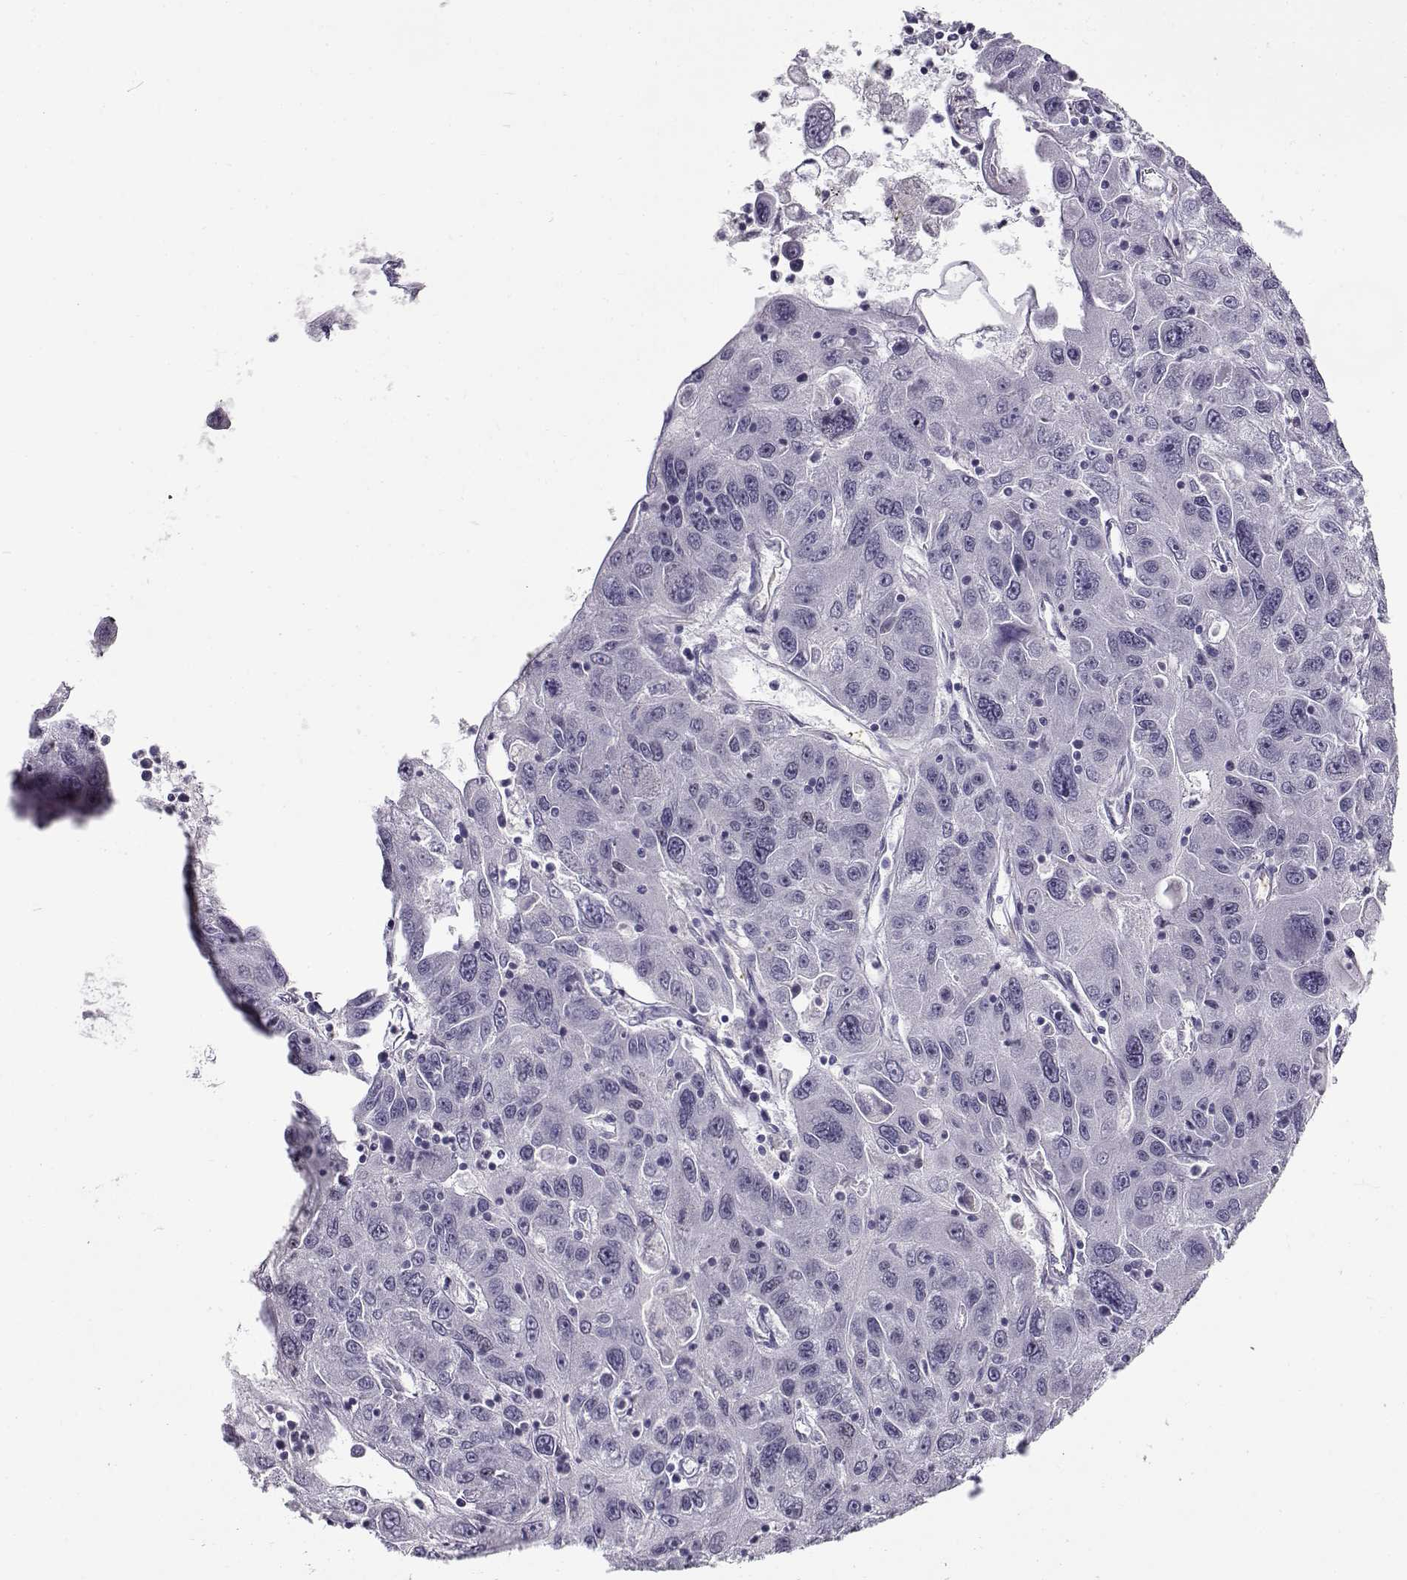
{"staining": {"intensity": "negative", "quantity": "none", "location": "none"}, "tissue": "stomach cancer", "cell_type": "Tumor cells", "image_type": "cancer", "snomed": [{"axis": "morphology", "description": "Adenocarcinoma, NOS"}, {"axis": "topography", "description": "Stomach"}], "caption": "A histopathology image of stomach cancer stained for a protein shows no brown staining in tumor cells.", "gene": "NPW", "patient": {"sex": "male", "age": 56}}